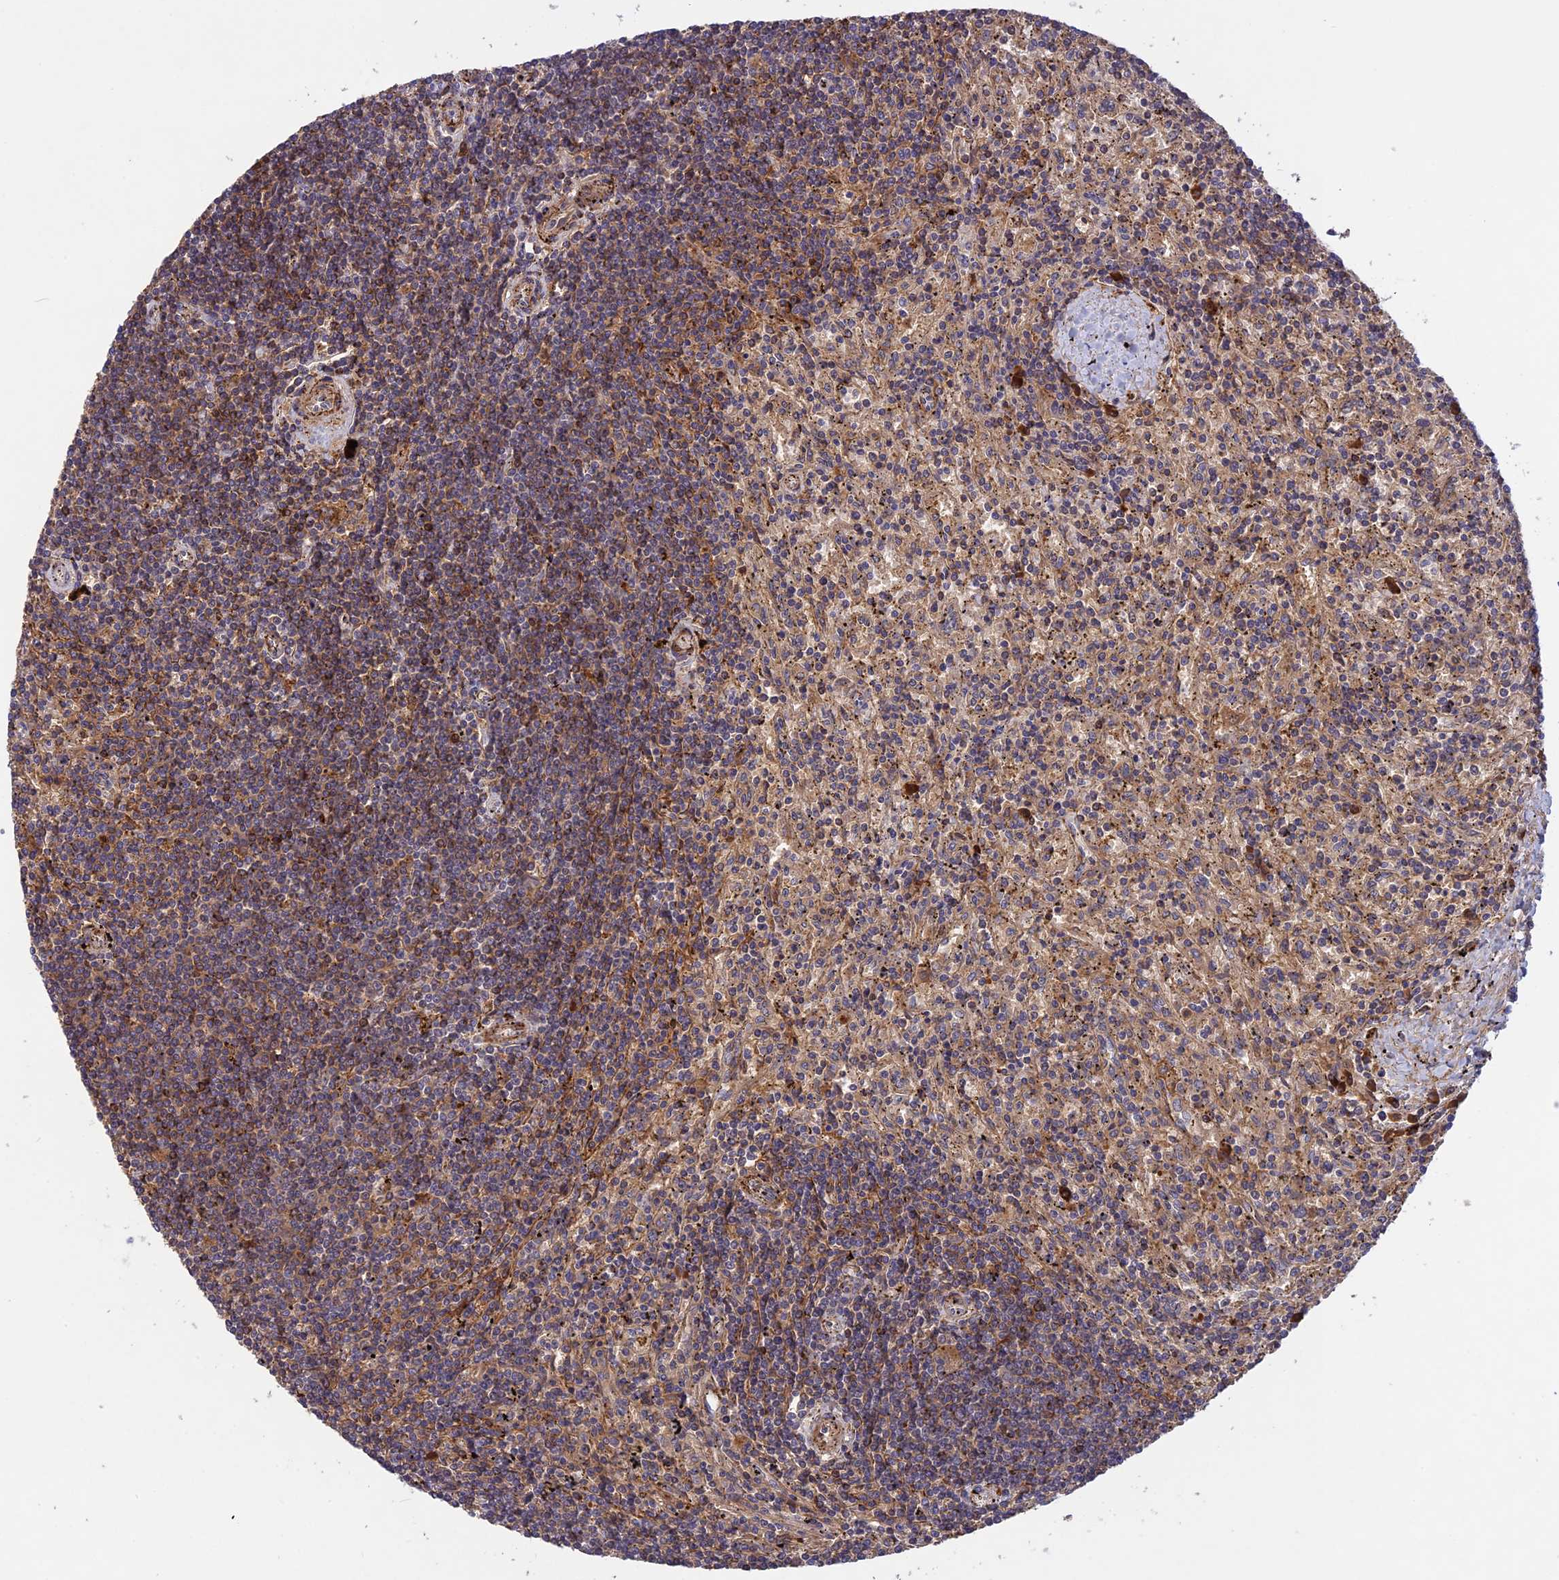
{"staining": {"intensity": "moderate", "quantity": "25%-75%", "location": "cytoplasmic/membranous"}, "tissue": "lymphoma", "cell_type": "Tumor cells", "image_type": "cancer", "snomed": [{"axis": "morphology", "description": "Malignant lymphoma, non-Hodgkin's type, Low grade"}, {"axis": "topography", "description": "Spleen"}], "caption": "Immunohistochemistry histopathology image of neoplastic tissue: lymphoma stained using immunohistochemistry displays medium levels of moderate protein expression localized specifically in the cytoplasmic/membranous of tumor cells, appearing as a cytoplasmic/membranous brown color.", "gene": "ADO", "patient": {"sex": "male", "age": 76}}